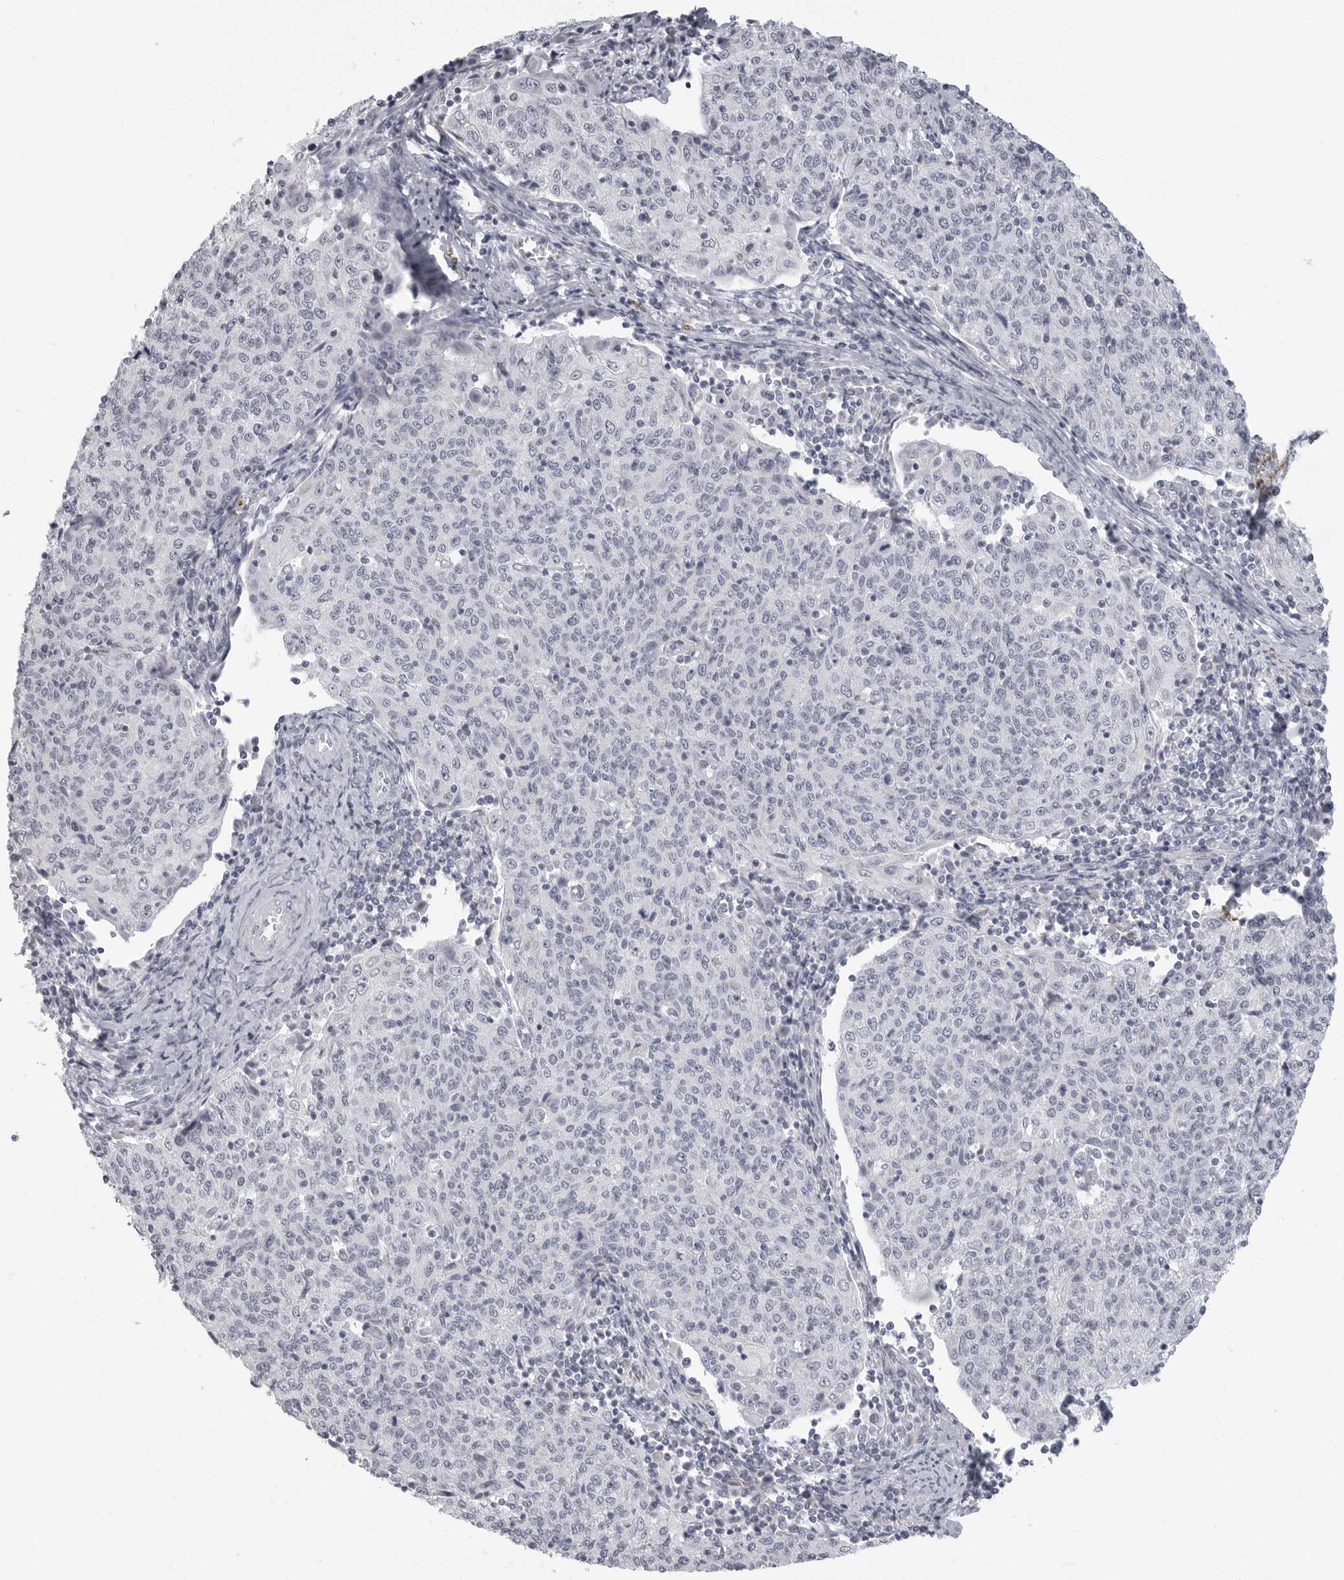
{"staining": {"intensity": "negative", "quantity": "none", "location": "none"}, "tissue": "cervical cancer", "cell_type": "Tumor cells", "image_type": "cancer", "snomed": [{"axis": "morphology", "description": "Squamous cell carcinoma, NOS"}, {"axis": "topography", "description": "Cervix"}], "caption": "Immunohistochemistry micrograph of neoplastic tissue: cervical cancer stained with DAB shows no significant protein positivity in tumor cells. (Stains: DAB (3,3'-diaminobenzidine) IHC with hematoxylin counter stain, Microscopy: brightfield microscopy at high magnification).", "gene": "MAP7D1", "patient": {"sex": "female", "age": 48}}